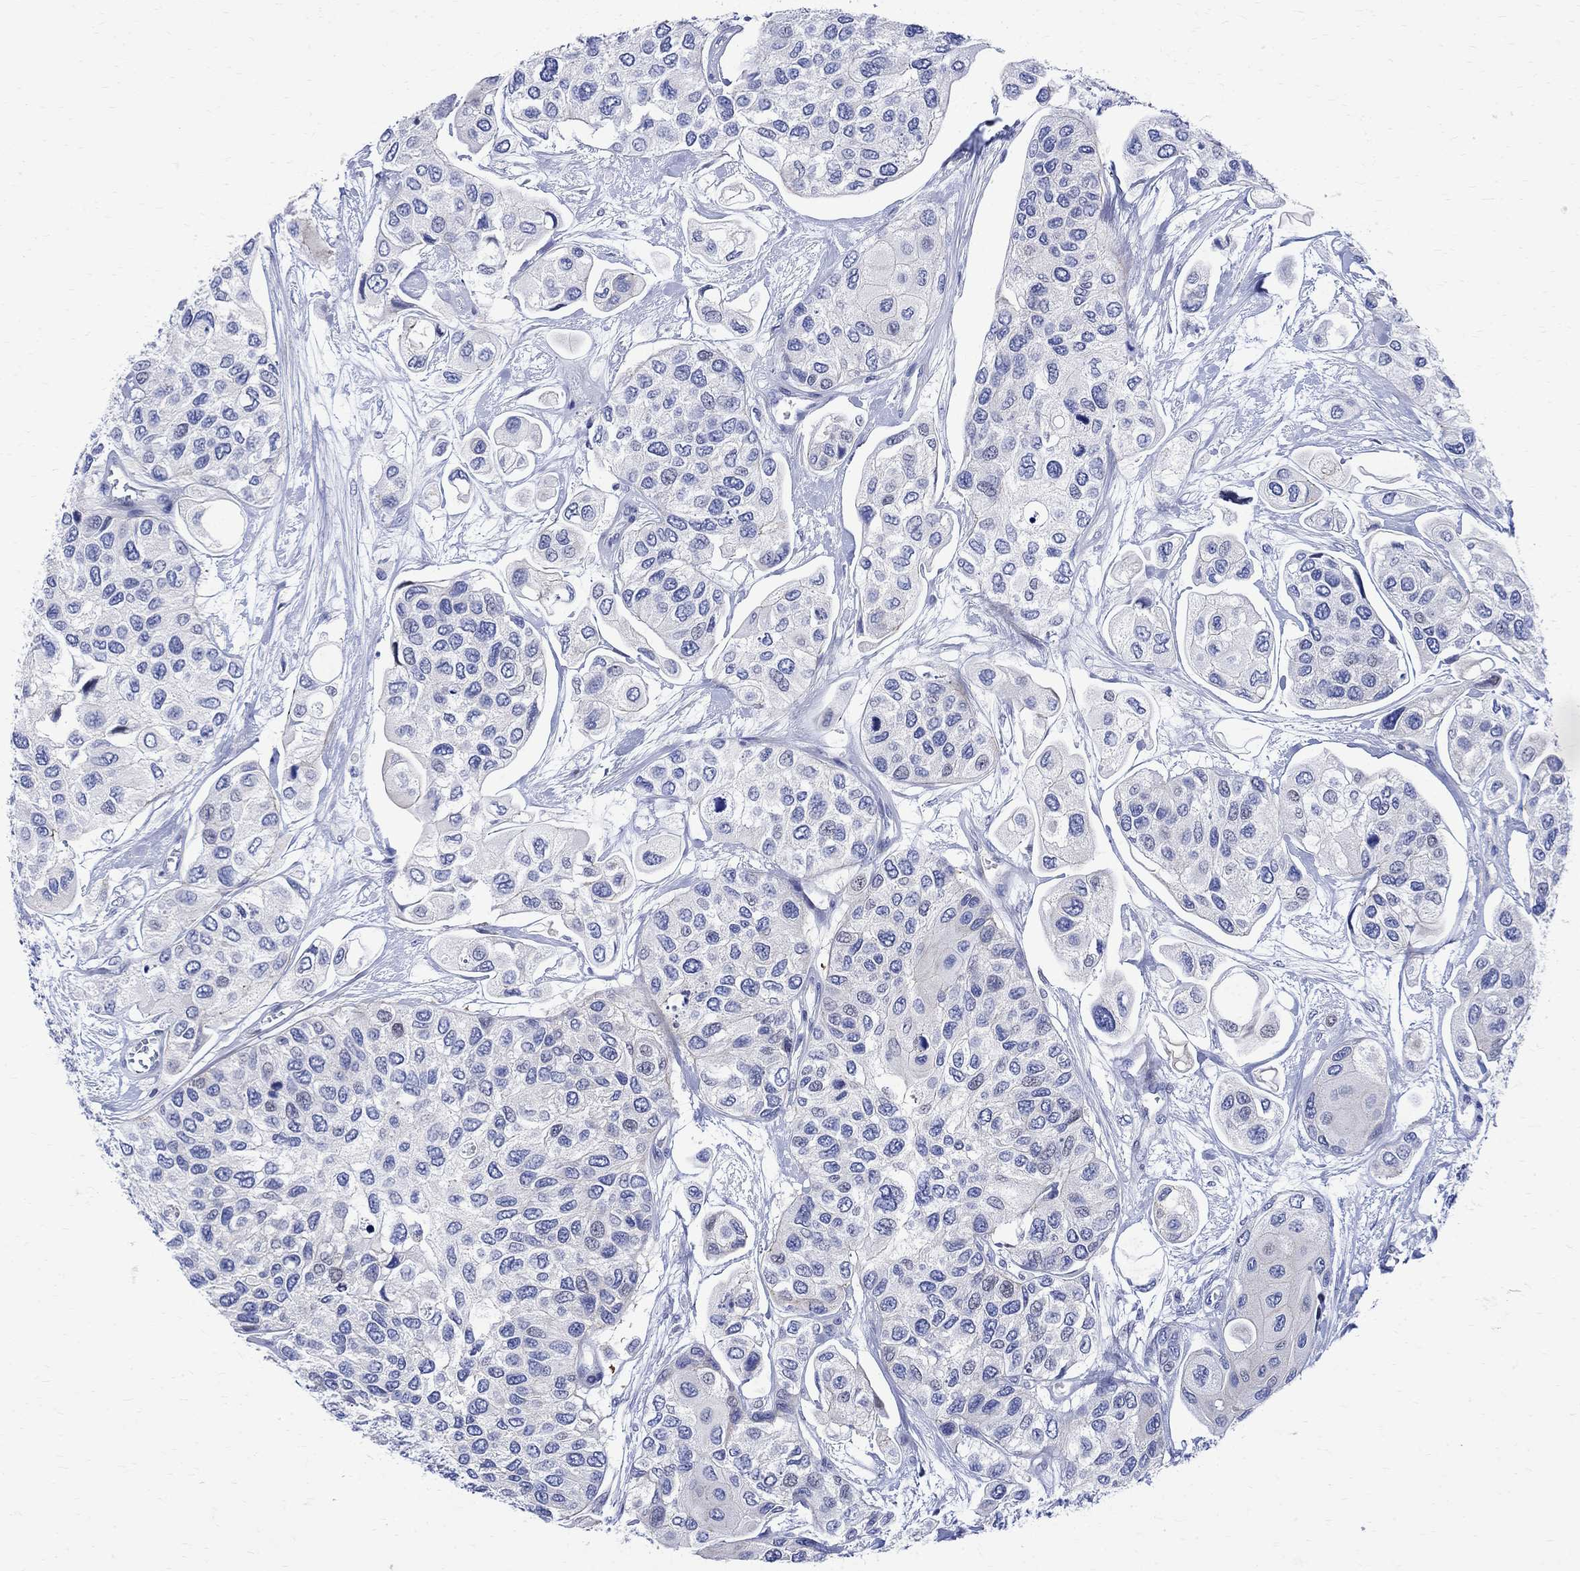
{"staining": {"intensity": "negative", "quantity": "none", "location": "none"}, "tissue": "urothelial cancer", "cell_type": "Tumor cells", "image_type": "cancer", "snomed": [{"axis": "morphology", "description": "Urothelial carcinoma, High grade"}, {"axis": "topography", "description": "Urinary bladder"}], "caption": "Protein analysis of urothelial carcinoma (high-grade) displays no significant expression in tumor cells.", "gene": "PARVB", "patient": {"sex": "male", "age": 77}}